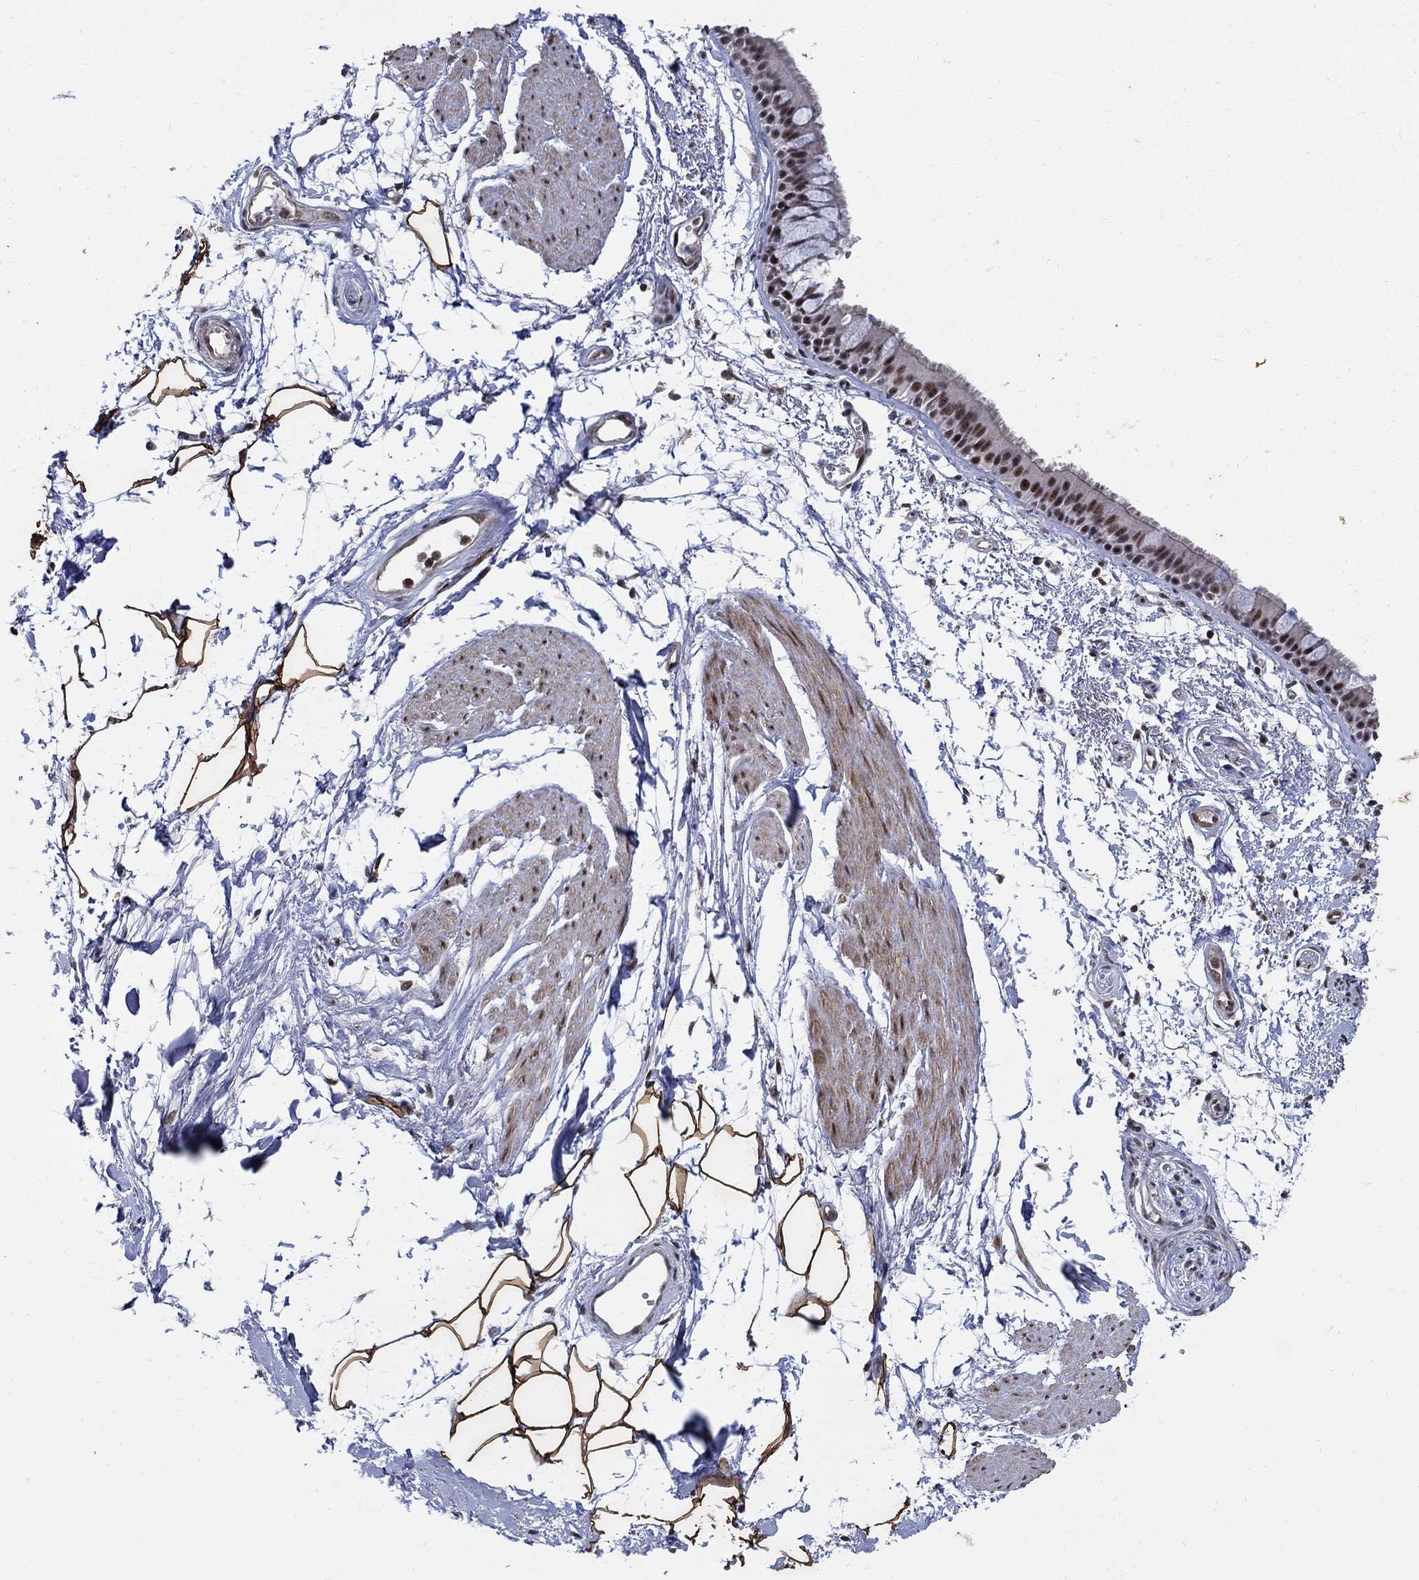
{"staining": {"intensity": "strong", "quantity": ">75%", "location": "nuclear"}, "tissue": "bronchus", "cell_type": "Respiratory epithelial cells", "image_type": "normal", "snomed": [{"axis": "morphology", "description": "Normal tissue, NOS"}, {"axis": "topography", "description": "Cartilage tissue"}, {"axis": "topography", "description": "Bronchus"}], "caption": "Immunohistochemical staining of normal bronchus demonstrates high levels of strong nuclear positivity in about >75% of respiratory epithelial cells.", "gene": "PNISR", "patient": {"sex": "male", "age": 66}}